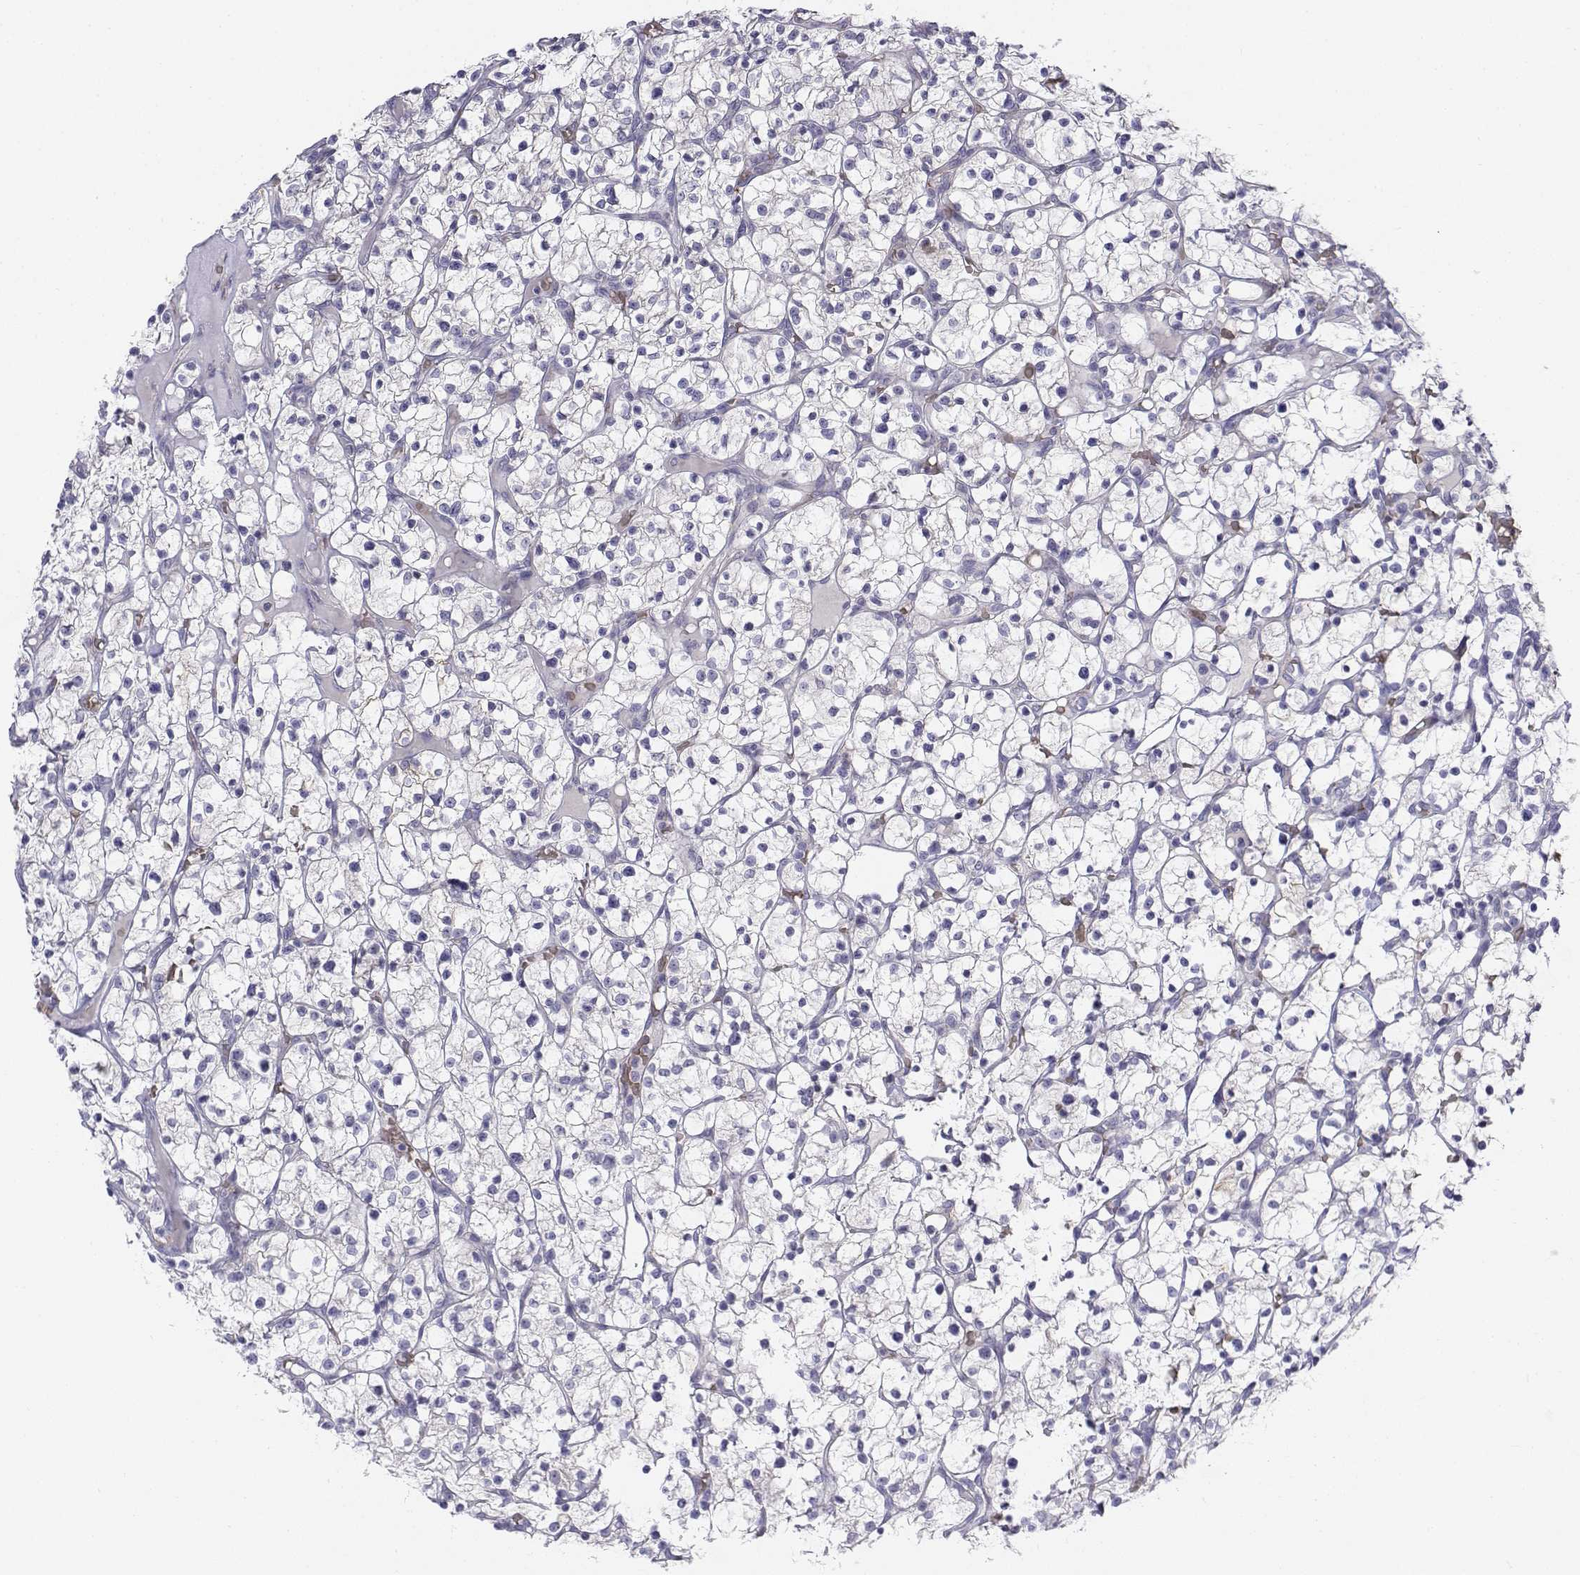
{"staining": {"intensity": "negative", "quantity": "none", "location": "none"}, "tissue": "renal cancer", "cell_type": "Tumor cells", "image_type": "cancer", "snomed": [{"axis": "morphology", "description": "Adenocarcinoma, NOS"}, {"axis": "topography", "description": "Kidney"}], "caption": "An immunohistochemistry (IHC) image of adenocarcinoma (renal) is shown. There is no staining in tumor cells of adenocarcinoma (renal).", "gene": "CADM1", "patient": {"sex": "female", "age": 64}}